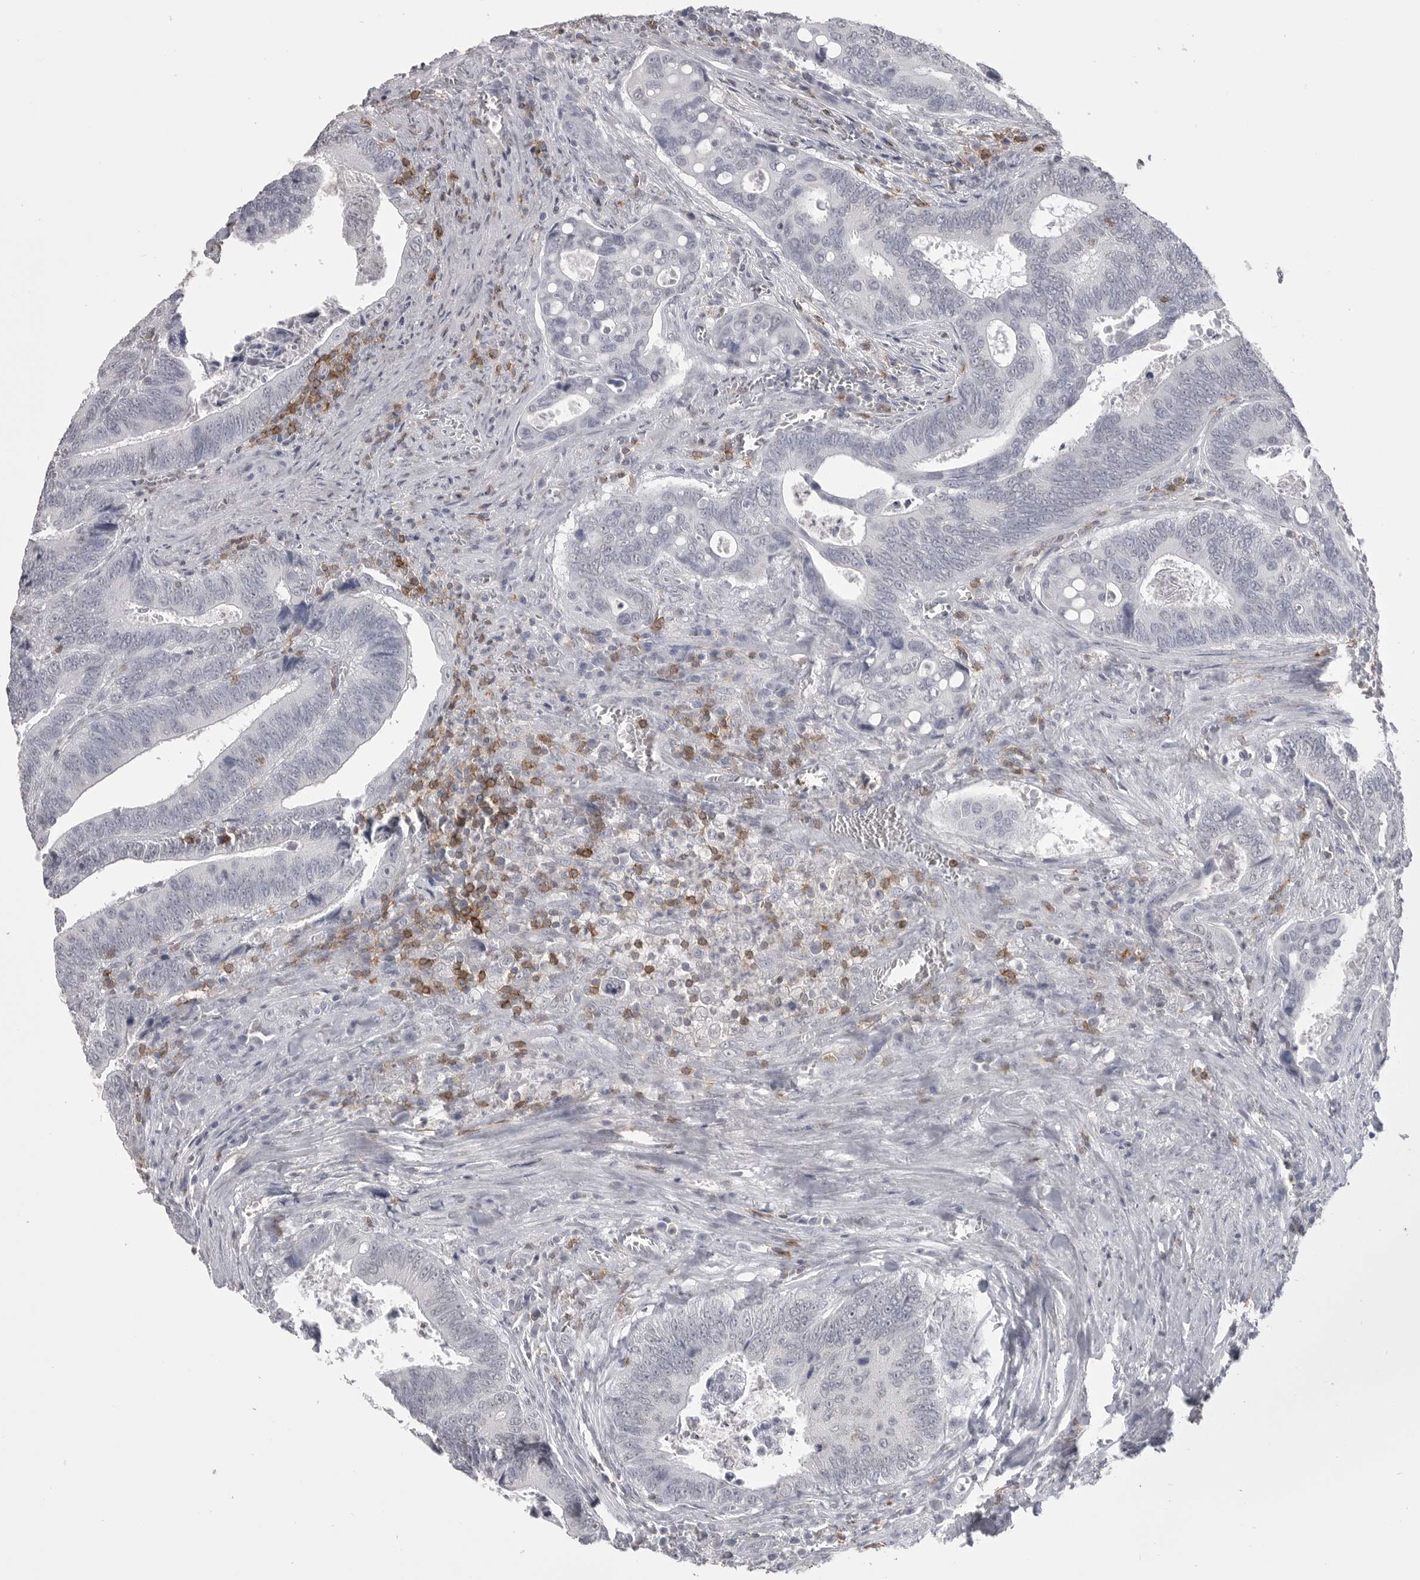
{"staining": {"intensity": "negative", "quantity": "none", "location": "none"}, "tissue": "colorectal cancer", "cell_type": "Tumor cells", "image_type": "cancer", "snomed": [{"axis": "morphology", "description": "Inflammation, NOS"}, {"axis": "morphology", "description": "Adenocarcinoma, NOS"}, {"axis": "topography", "description": "Colon"}], "caption": "The micrograph reveals no significant expression in tumor cells of colorectal cancer.", "gene": "ITGAL", "patient": {"sex": "male", "age": 72}}